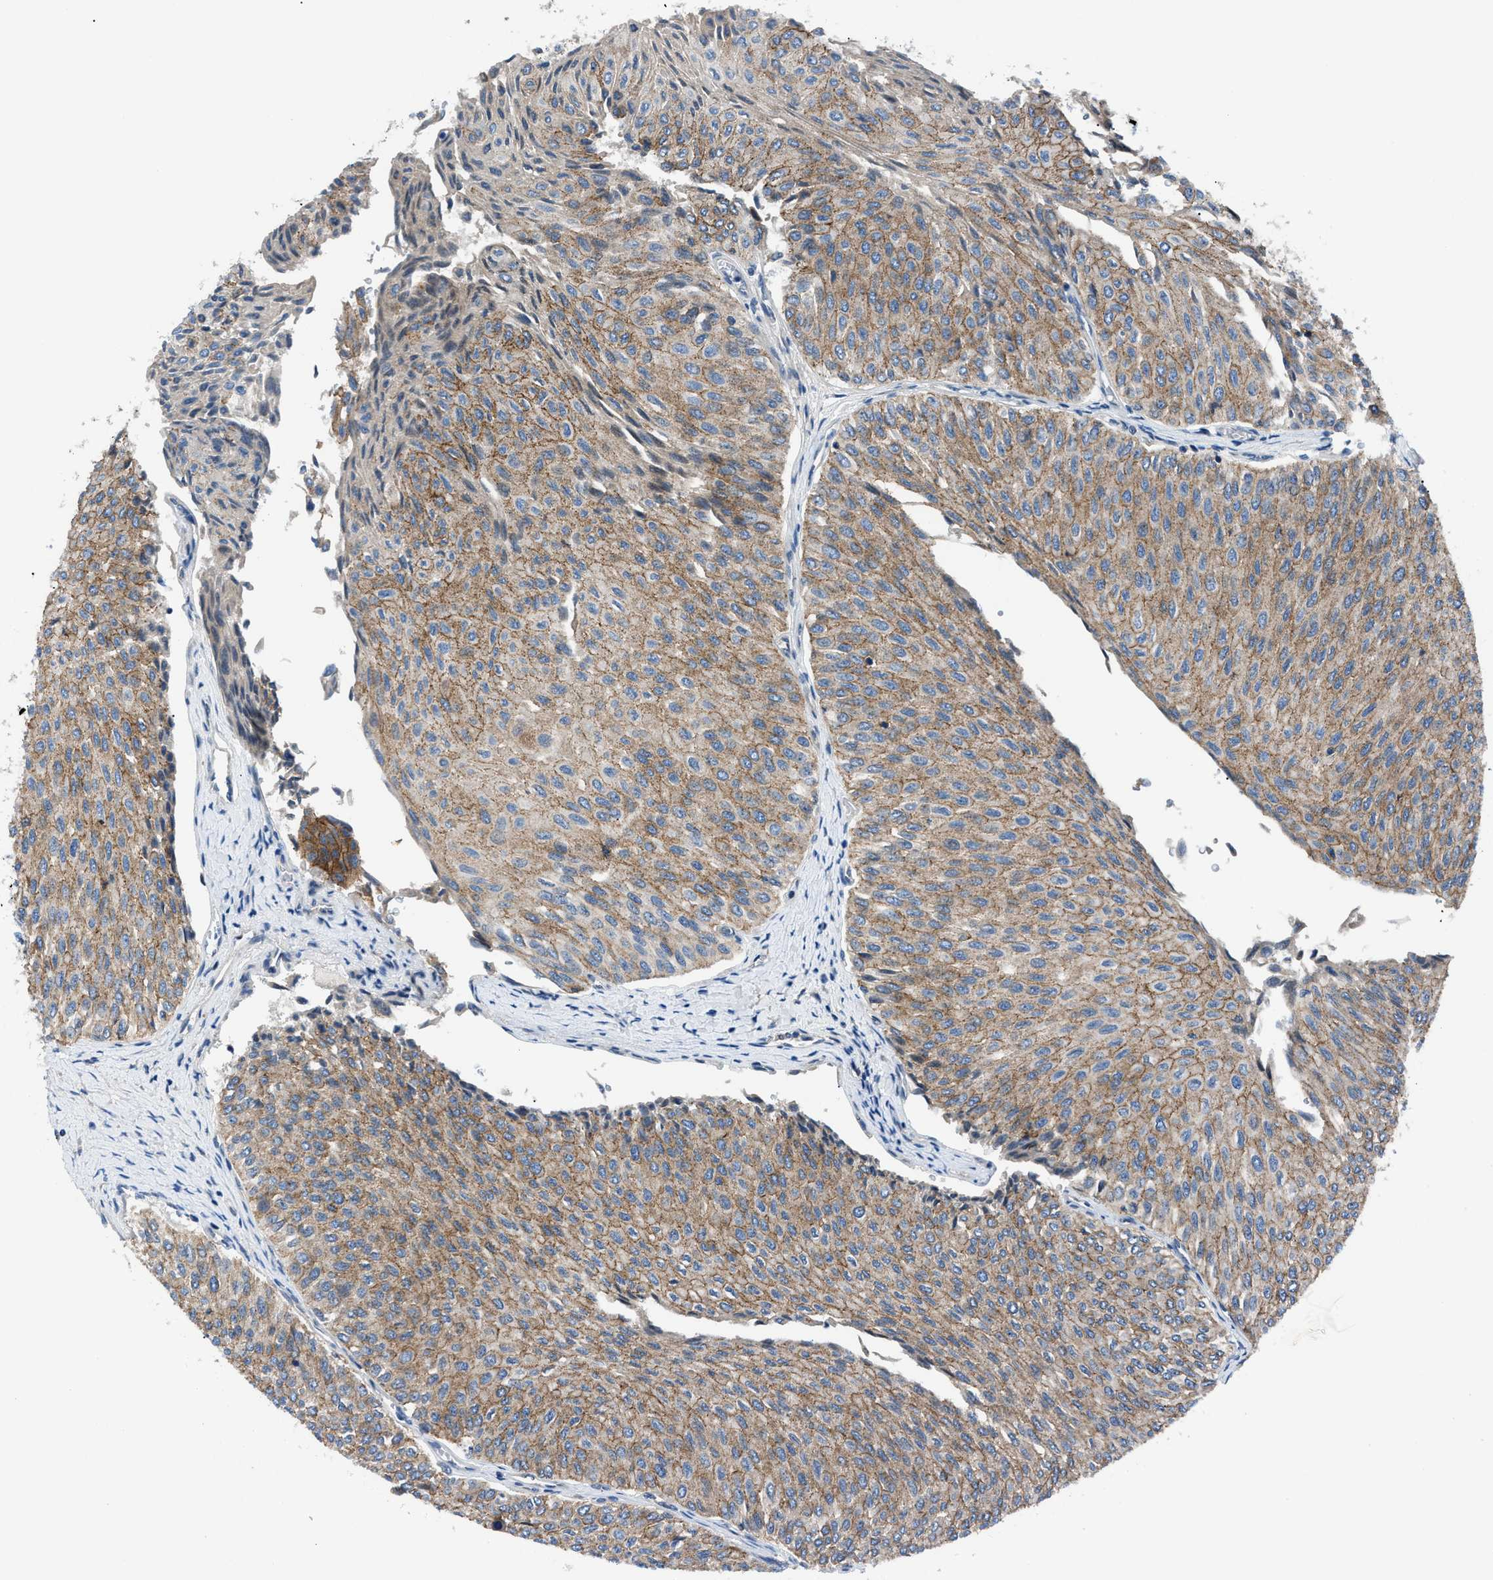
{"staining": {"intensity": "moderate", "quantity": ">75%", "location": "cytoplasmic/membranous"}, "tissue": "urothelial cancer", "cell_type": "Tumor cells", "image_type": "cancer", "snomed": [{"axis": "morphology", "description": "Urothelial carcinoma, Low grade"}, {"axis": "topography", "description": "Urinary bladder"}], "caption": "High-magnification brightfield microscopy of low-grade urothelial carcinoma stained with DAB (3,3'-diaminobenzidine) (brown) and counterstained with hematoxylin (blue). tumor cells exhibit moderate cytoplasmic/membranous staining is present in about>75% of cells.", "gene": "ZDHHC24", "patient": {"sex": "male", "age": 78}}